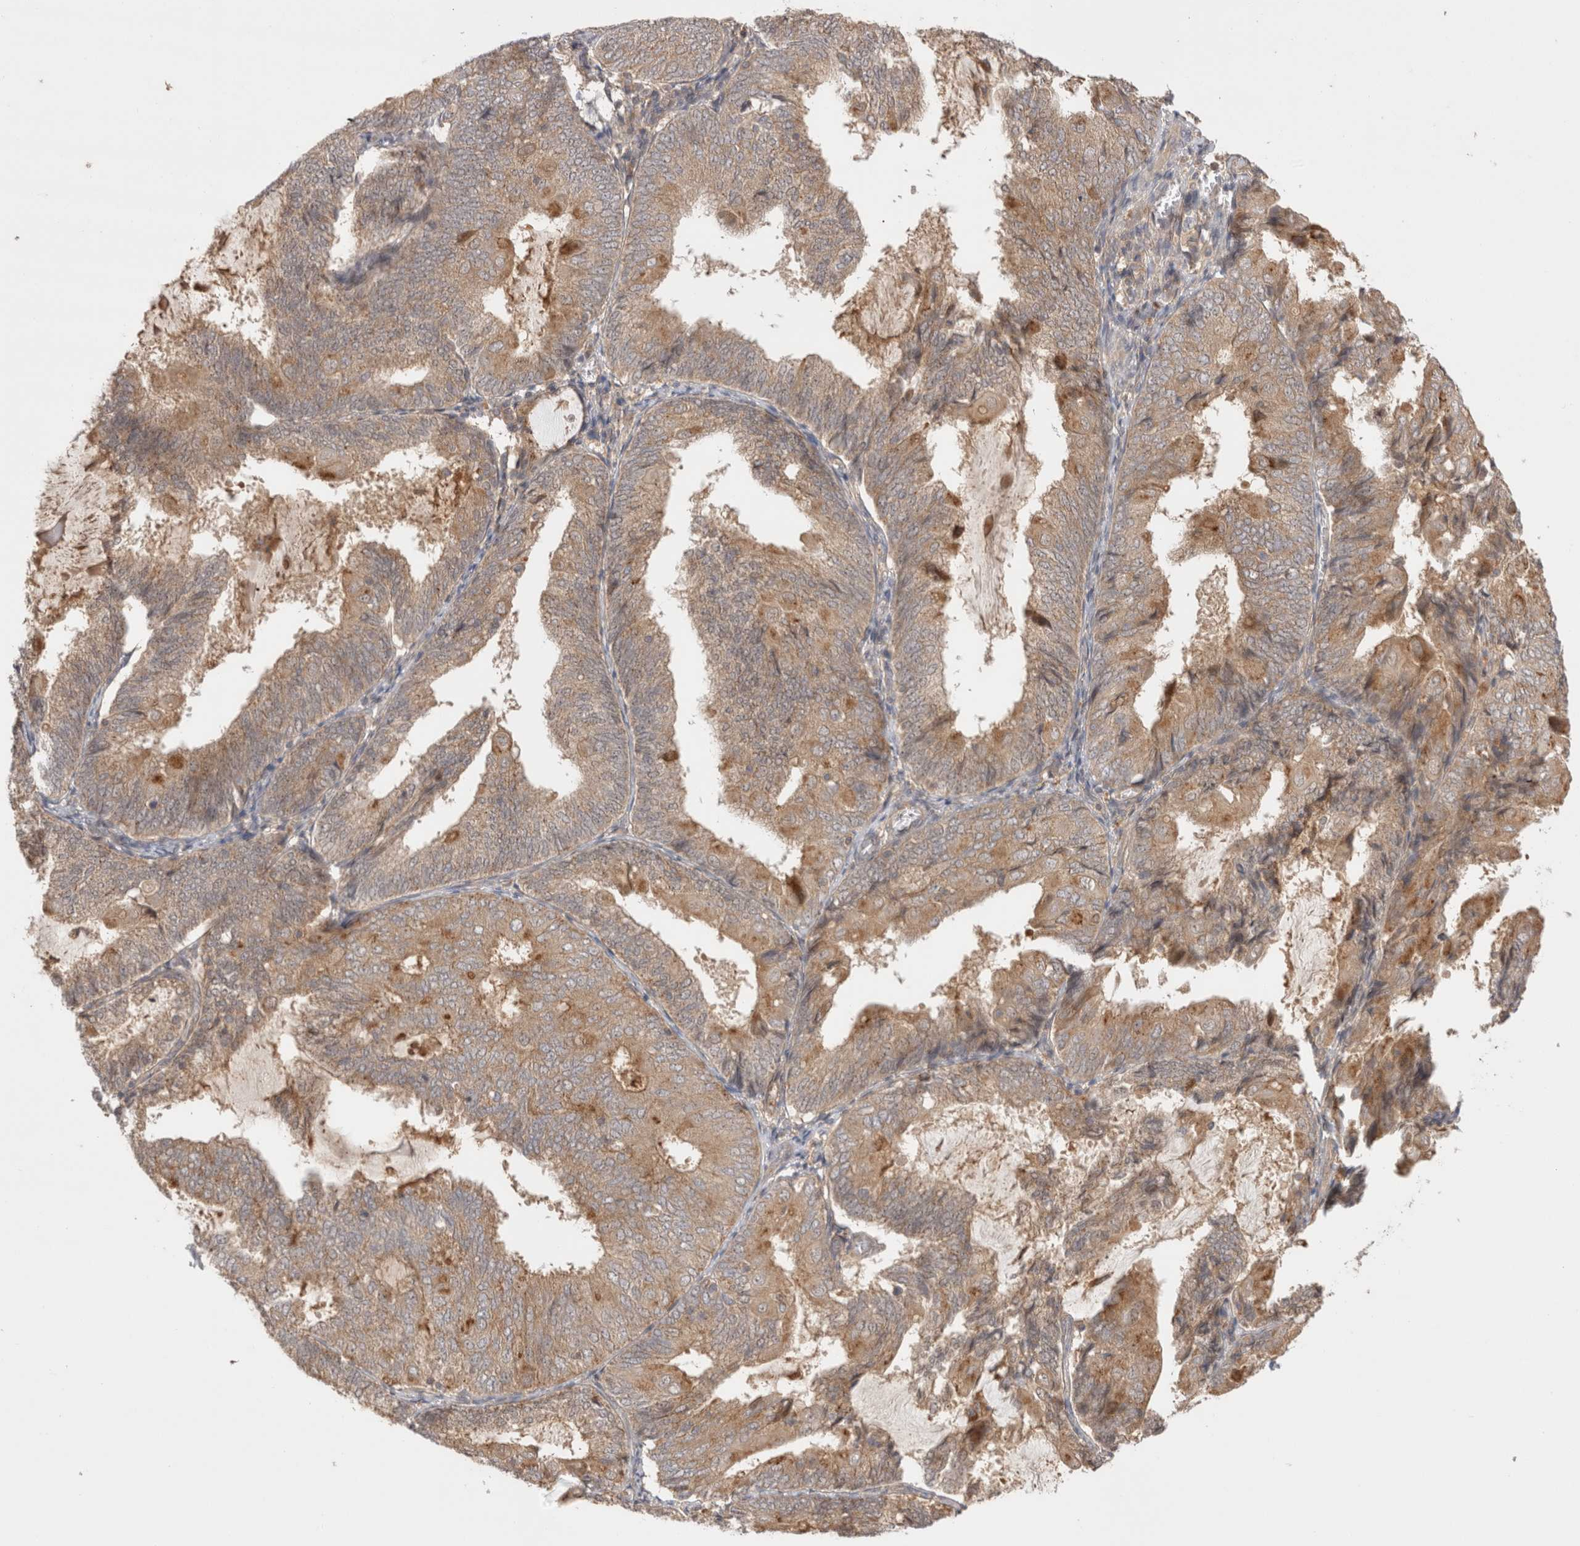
{"staining": {"intensity": "moderate", "quantity": ">75%", "location": "cytoplasmic/membranous"}, "tissue": "endometrial cancer", "cell_type": "Tumor cells", "image_type": "cancer", "snomed": [{"axis": "morphology", "description": "Adenocarcinoma, NOS"}, {"axis": "topography", "description": "Endometrium"}], "caption": "A high-resolution histopathology image shows IHC staining of endometrial adenocarcinoma, which reveals moderate cytoplasmic/membranous positivity in about >75% of tumor cells.", "gene": "VPS28", "patient": {"sex": "female", "age": 81}}